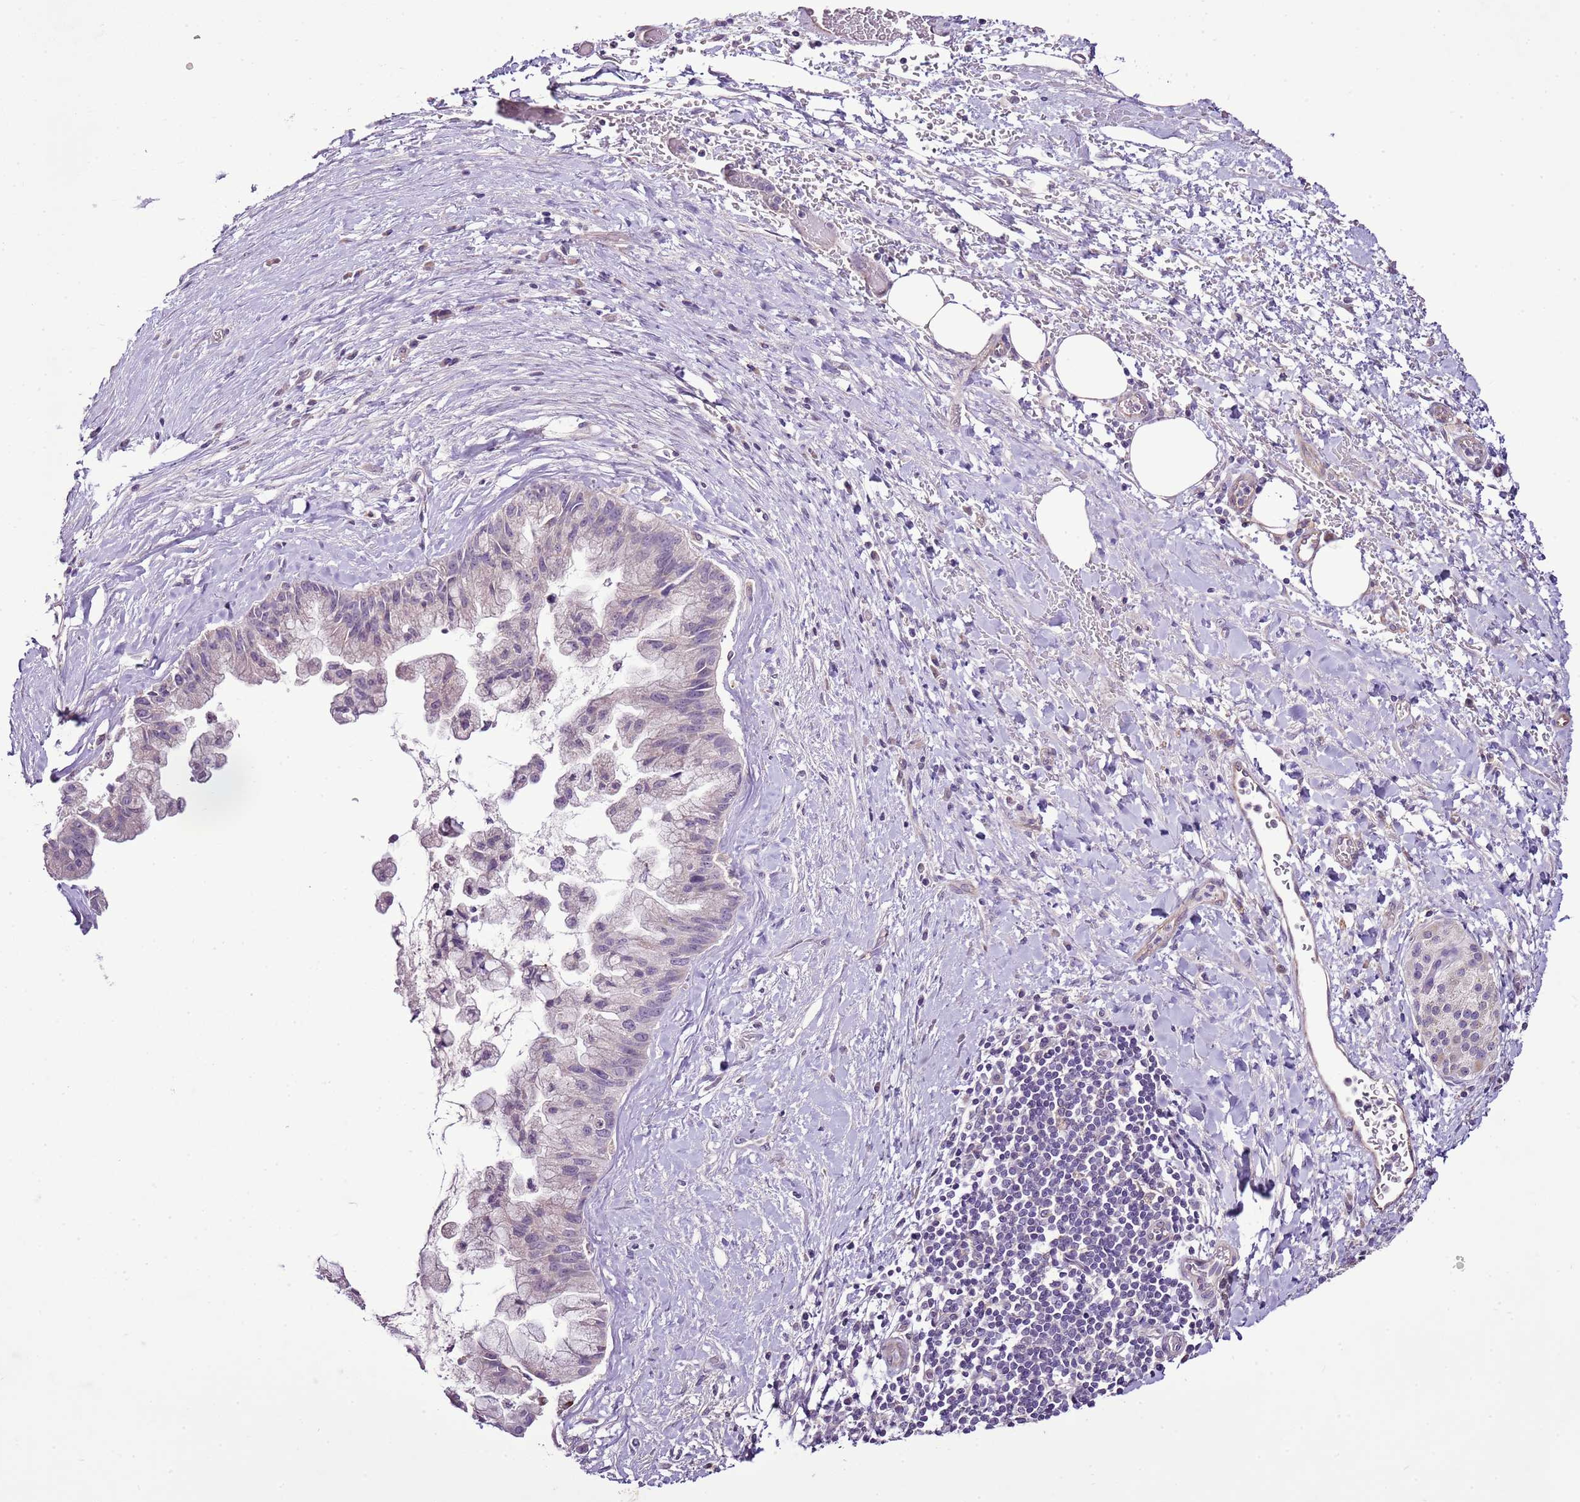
{"staining": {"intensity": "negative", "quantity": "none", "location": "none"}, "tissue": "pancreatic cancer", "cell_type": "Tumor cells", "image_type": "cancer", "snomed": [{"axis": "morphology", "description": "Adenocarcinoma, NOS"}, {"axis": "topography", "description": "Pancreas"}], "caption": "An immunohistochemistry (IHC) image of pancreatic cancer (adenocarcinoma) is shown. There is no staining in tumor cells of pancreatic cancer (adenocarcinoma).", "gene": "CMKLR1", "patient": {"sex": "male", "age": 73}}